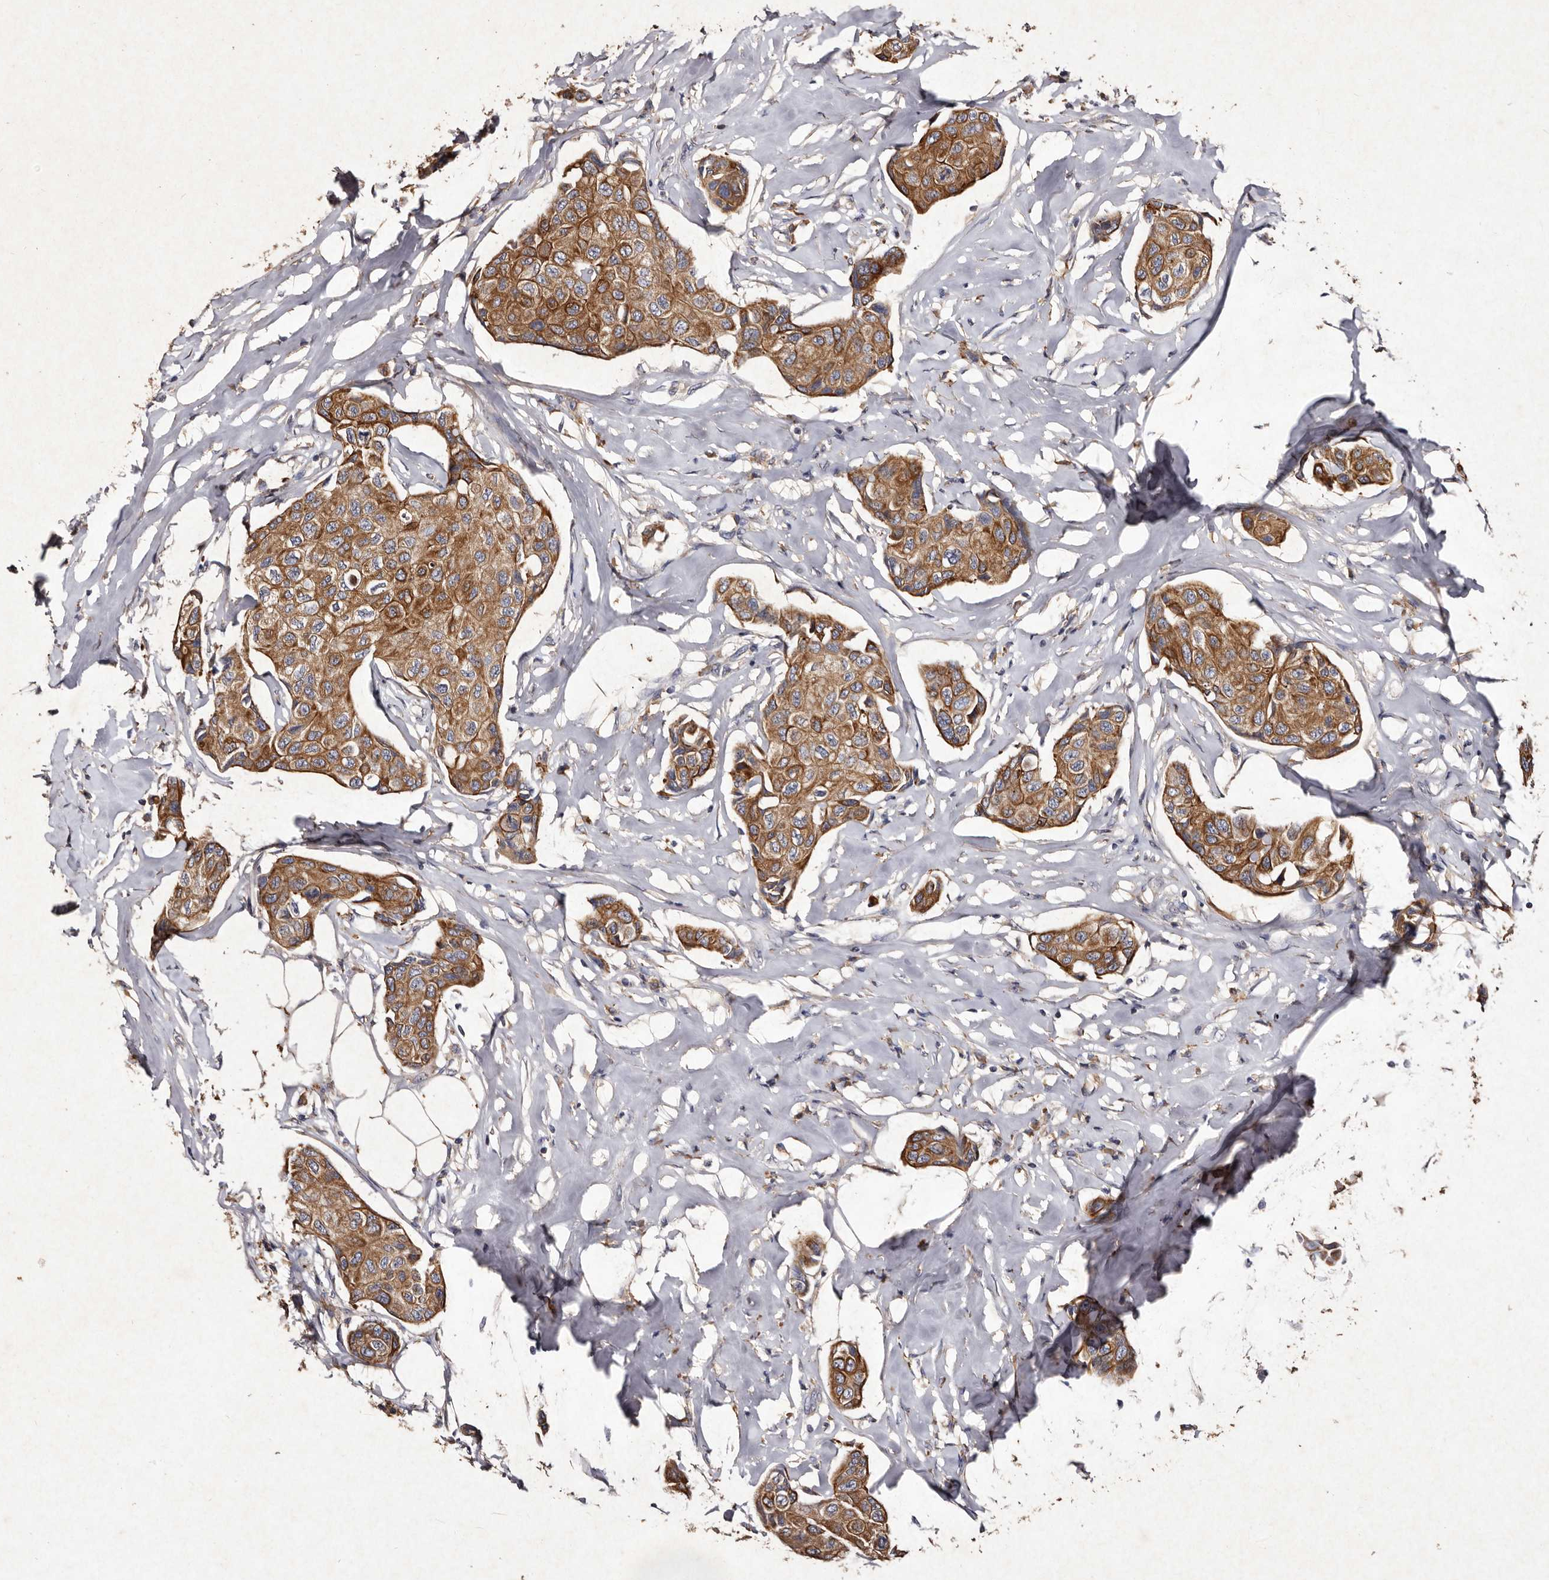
{"staining": {"intensity": "moderate", "quantity": ">75%", "location": "cytoplasmic/membranous"}, "tissue": "breast cancer", "cell_type": "Tumor cells", "image_type": "cancer", "snomed": [{"axis": "morphology", "description": "Duct carcinoma"}, {"axis": "topography", "description": "Breast"}], "caption": "An immunohistochemistry image of tumor tissue is shown. Protein staining in brown highlights moderate cytoplasmic/membranous positivity in breast cancer within tumor cells.", "gene": "TFB1M", "patient": {"sex": "female", "age": 80}}